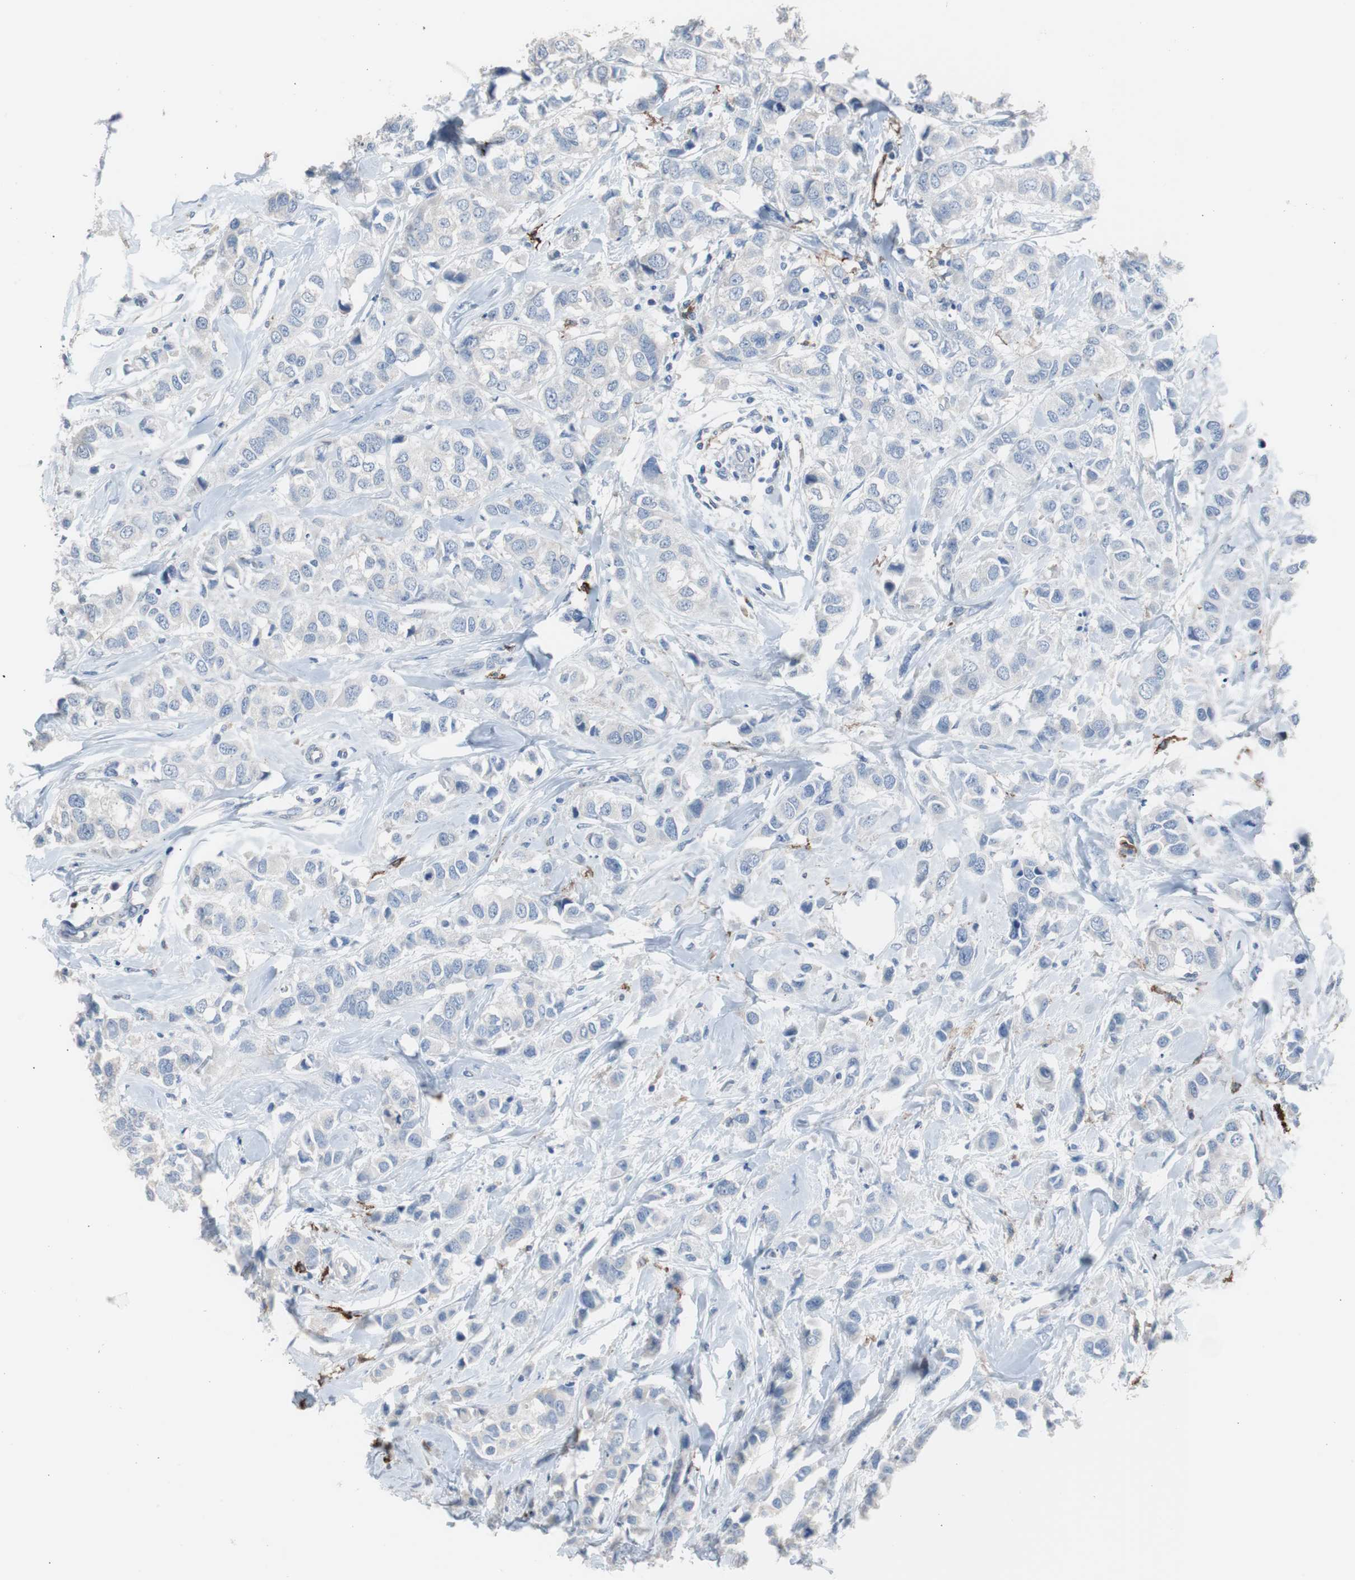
{"staining": {"intensity": "negative", "quantity": "none", "location": "none"}, "tissue": "breast cancer", "cell_type": "Tumor cells", "image_type": "cancer", "snomed": [{"axis": "morphology", "description": "Duct carcinoma"}, {"axis": "topography", "description": "Breast"}], "caption": "Immunohistochemistry micrograph of breast cancer (intraductal carcinoma) stained for a protein (brown), which demonstrates no positivity in tumor cells.", "gene": "FCGR2B", "patient": {"sex": "female", "age": 50}}